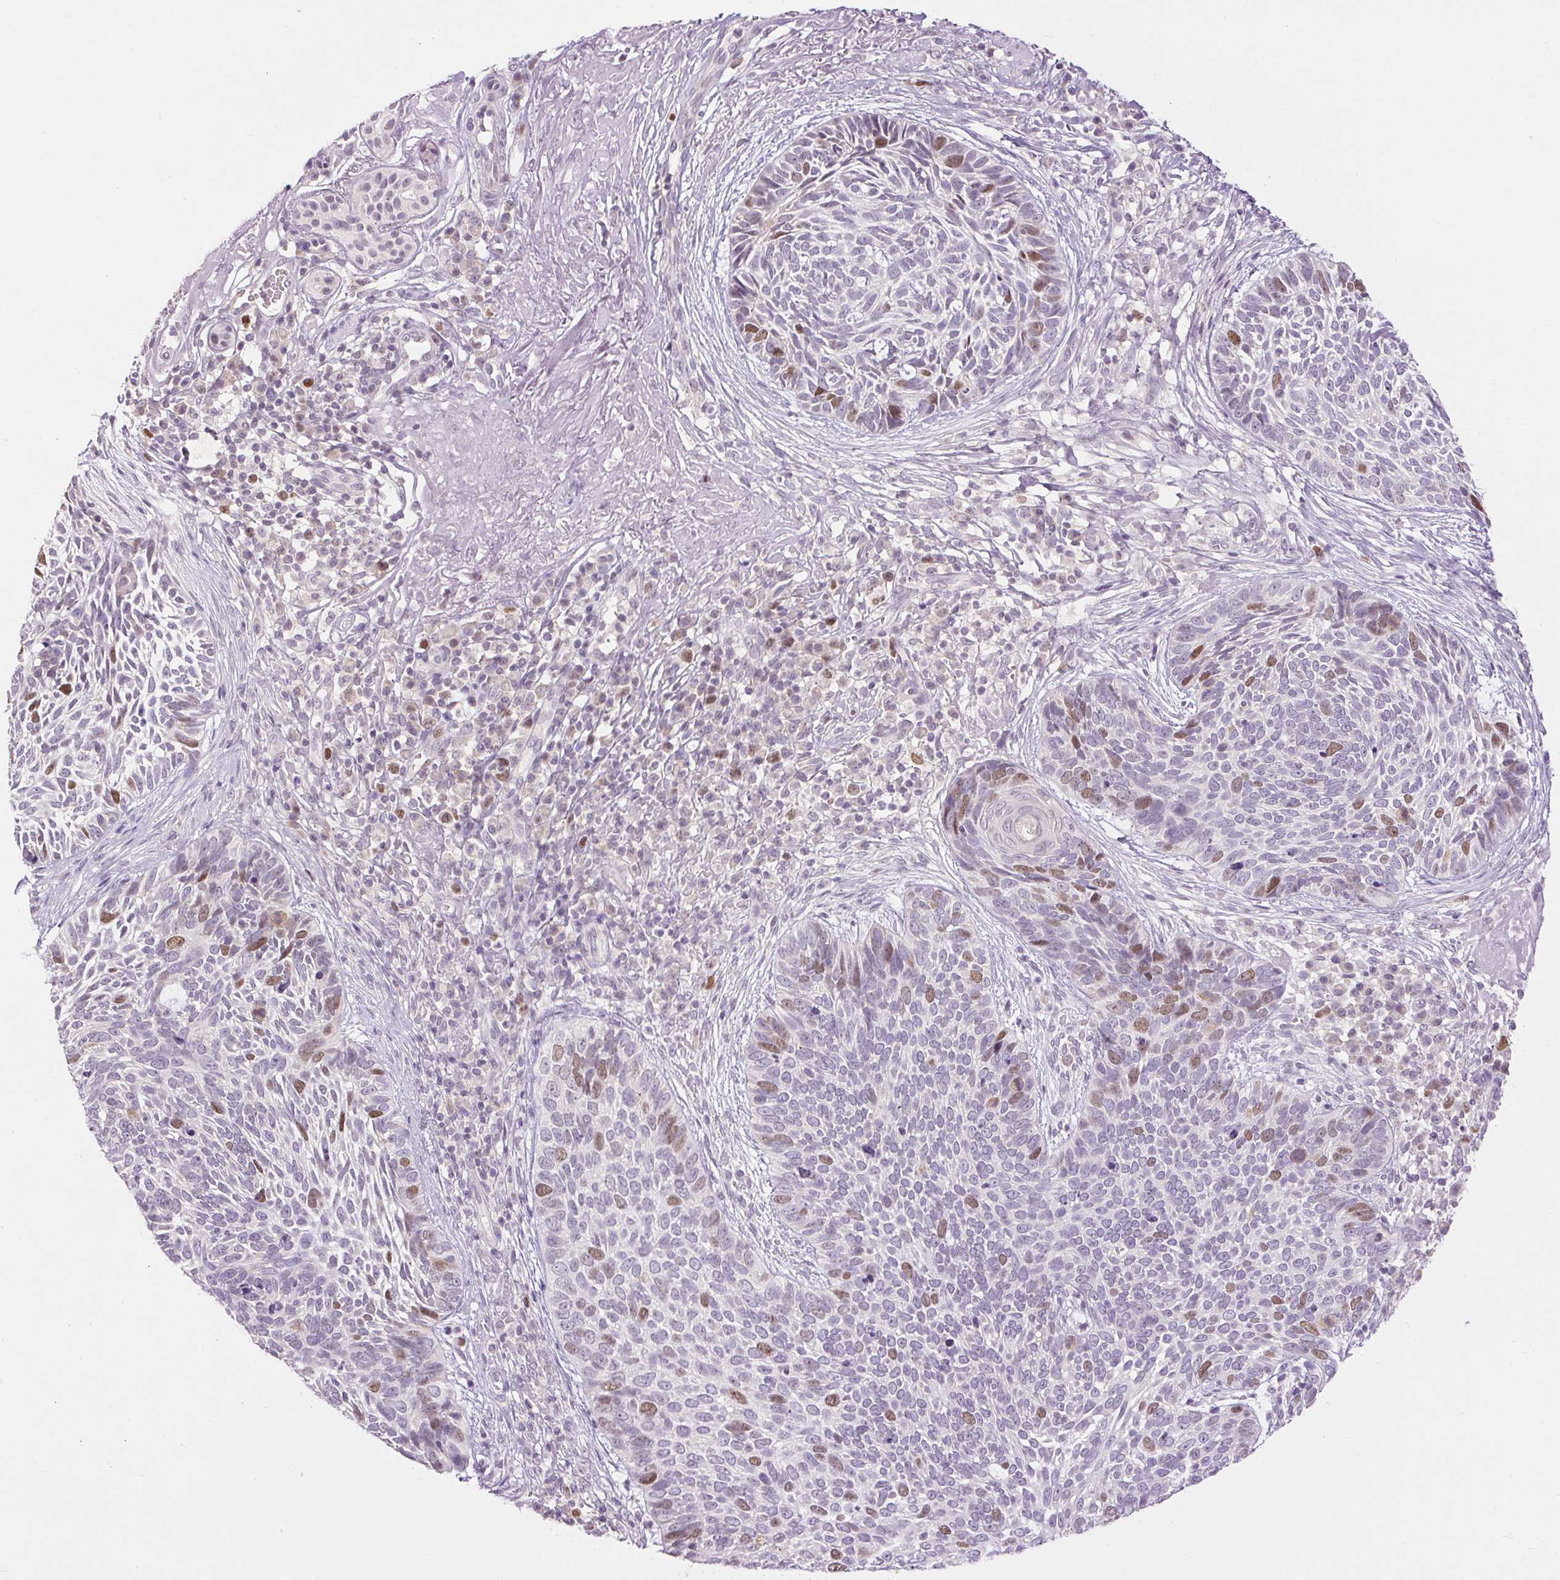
{"staining": {"intensity": "moderate", "quantity": "<25%", "location": "nuclear"}, "tissue": "skin cancer", "cell_type": "Tumor cells", "image_type": "cancer", "snomed": [{"axis": "morphology", "description": "Basal cell carcinoma"}, {"axis": "topography", "description": "Skin"}, {"axis": "topography", "description": "Skin of face"}], "caption": "This is a photomicrograph of immunohistochemistry staining of basal cell carcinoma (skin), which shows moderate expression in the nuclear of tumor cells.", "gene": "RACGAP1", "patient": {"sex": "female", "age": 95}}